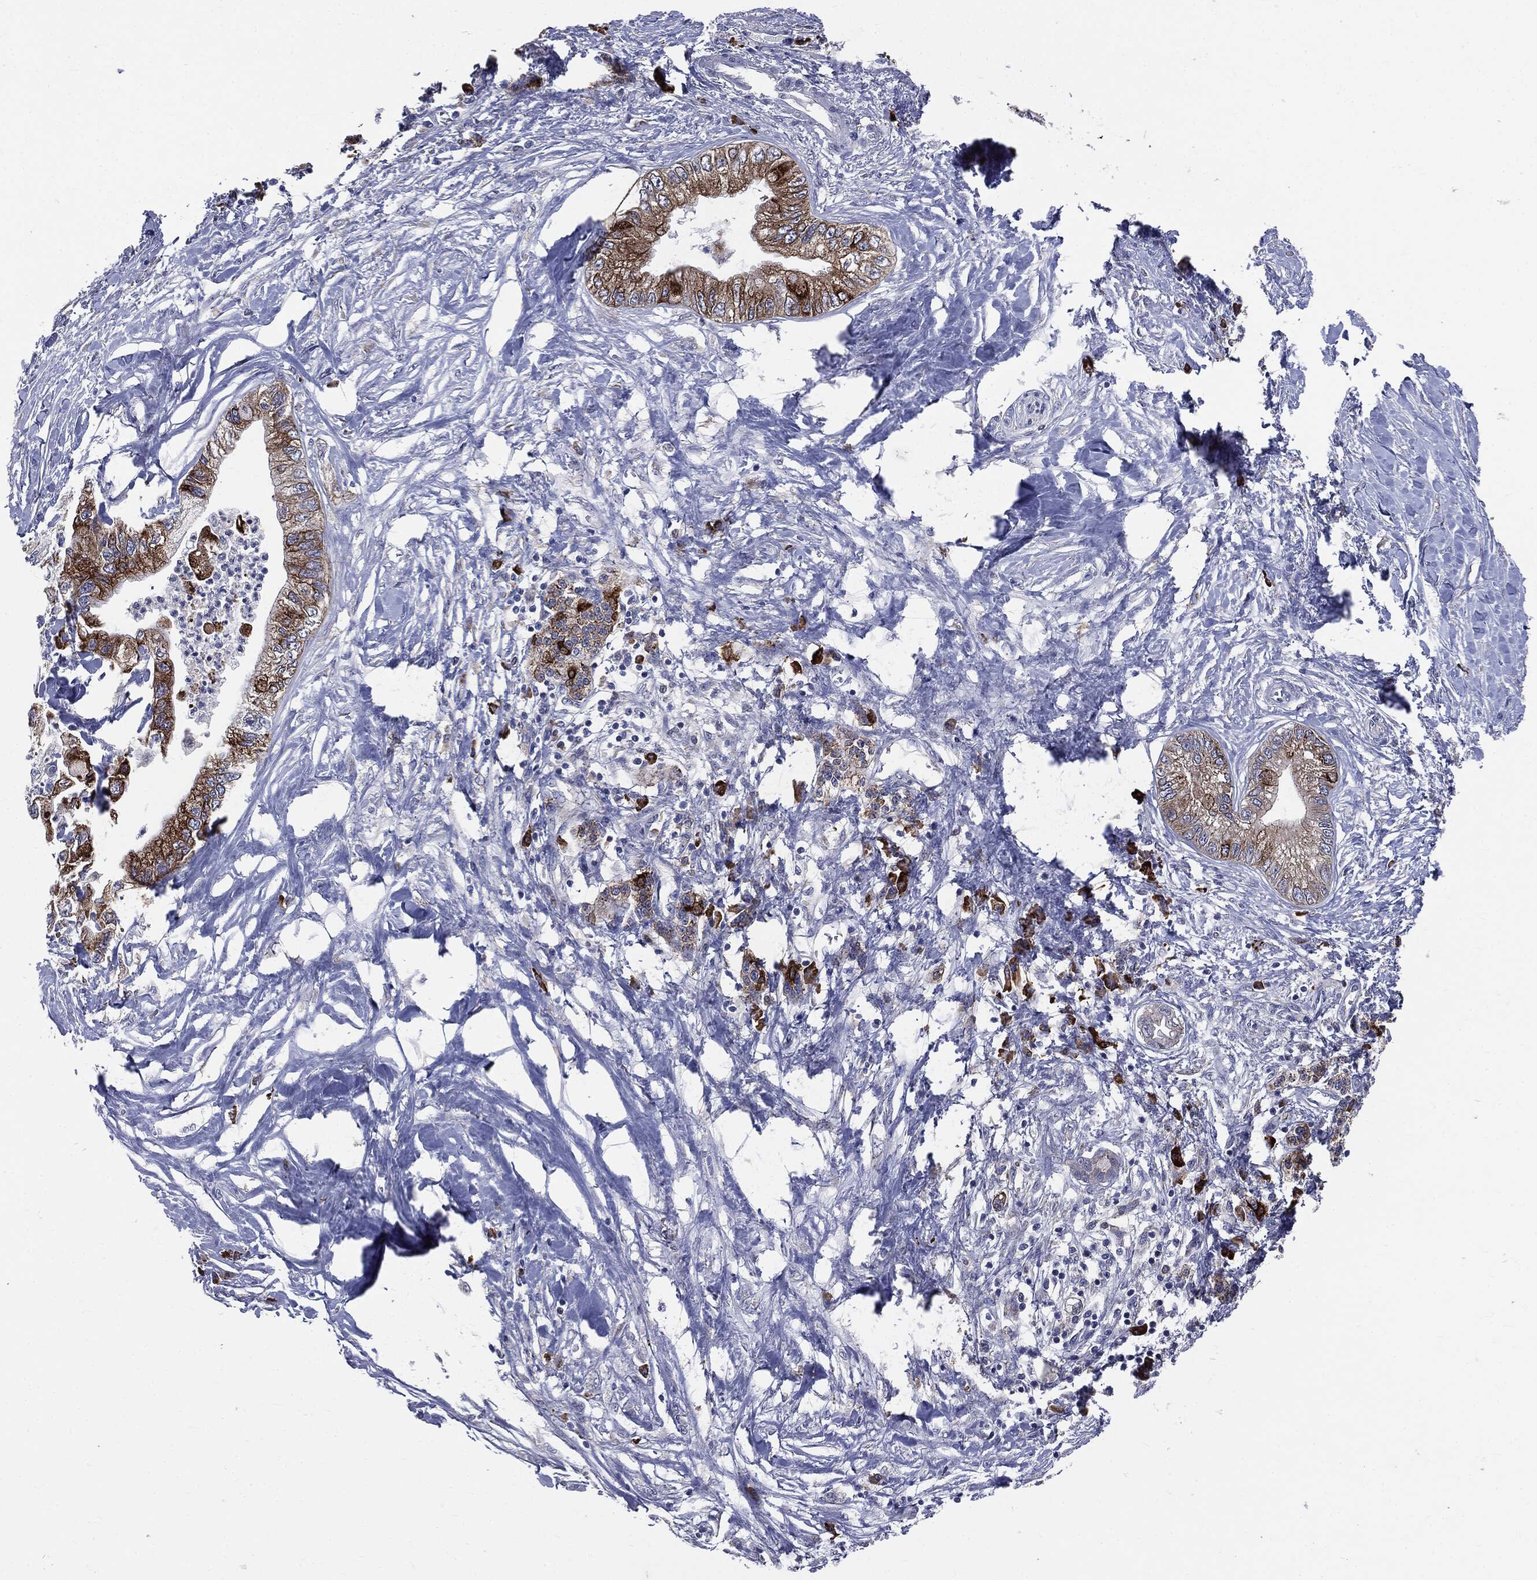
{"staining": {"intensity": "strong", "quantity": "25%-75%", "location": "cytoplasmic/membranous"}, "tissue": "pancreatic cancer", "cell_type": "Tumor cells", "image_type": "cancer", "snomed": [{"axis": "morphology", "description": "Adenocarcinoma, NOS"}, {"axis": "topography", "description": "Pancreas"}], "caption": "IHC staining of adenocarcinoma (pancreatic), which reveals high levels of strong cytoplasmic/membranous staining in approximately 25%-75% of tumor cells indicating strong cytoplasmic/membranous protein staining. The staining was performed using DAB (brown) for protein detection and nuclei were counterstained in hematoxylin (blue).", "gene": "PTGS2", "patient": {"sex": "male", "age": 61}}